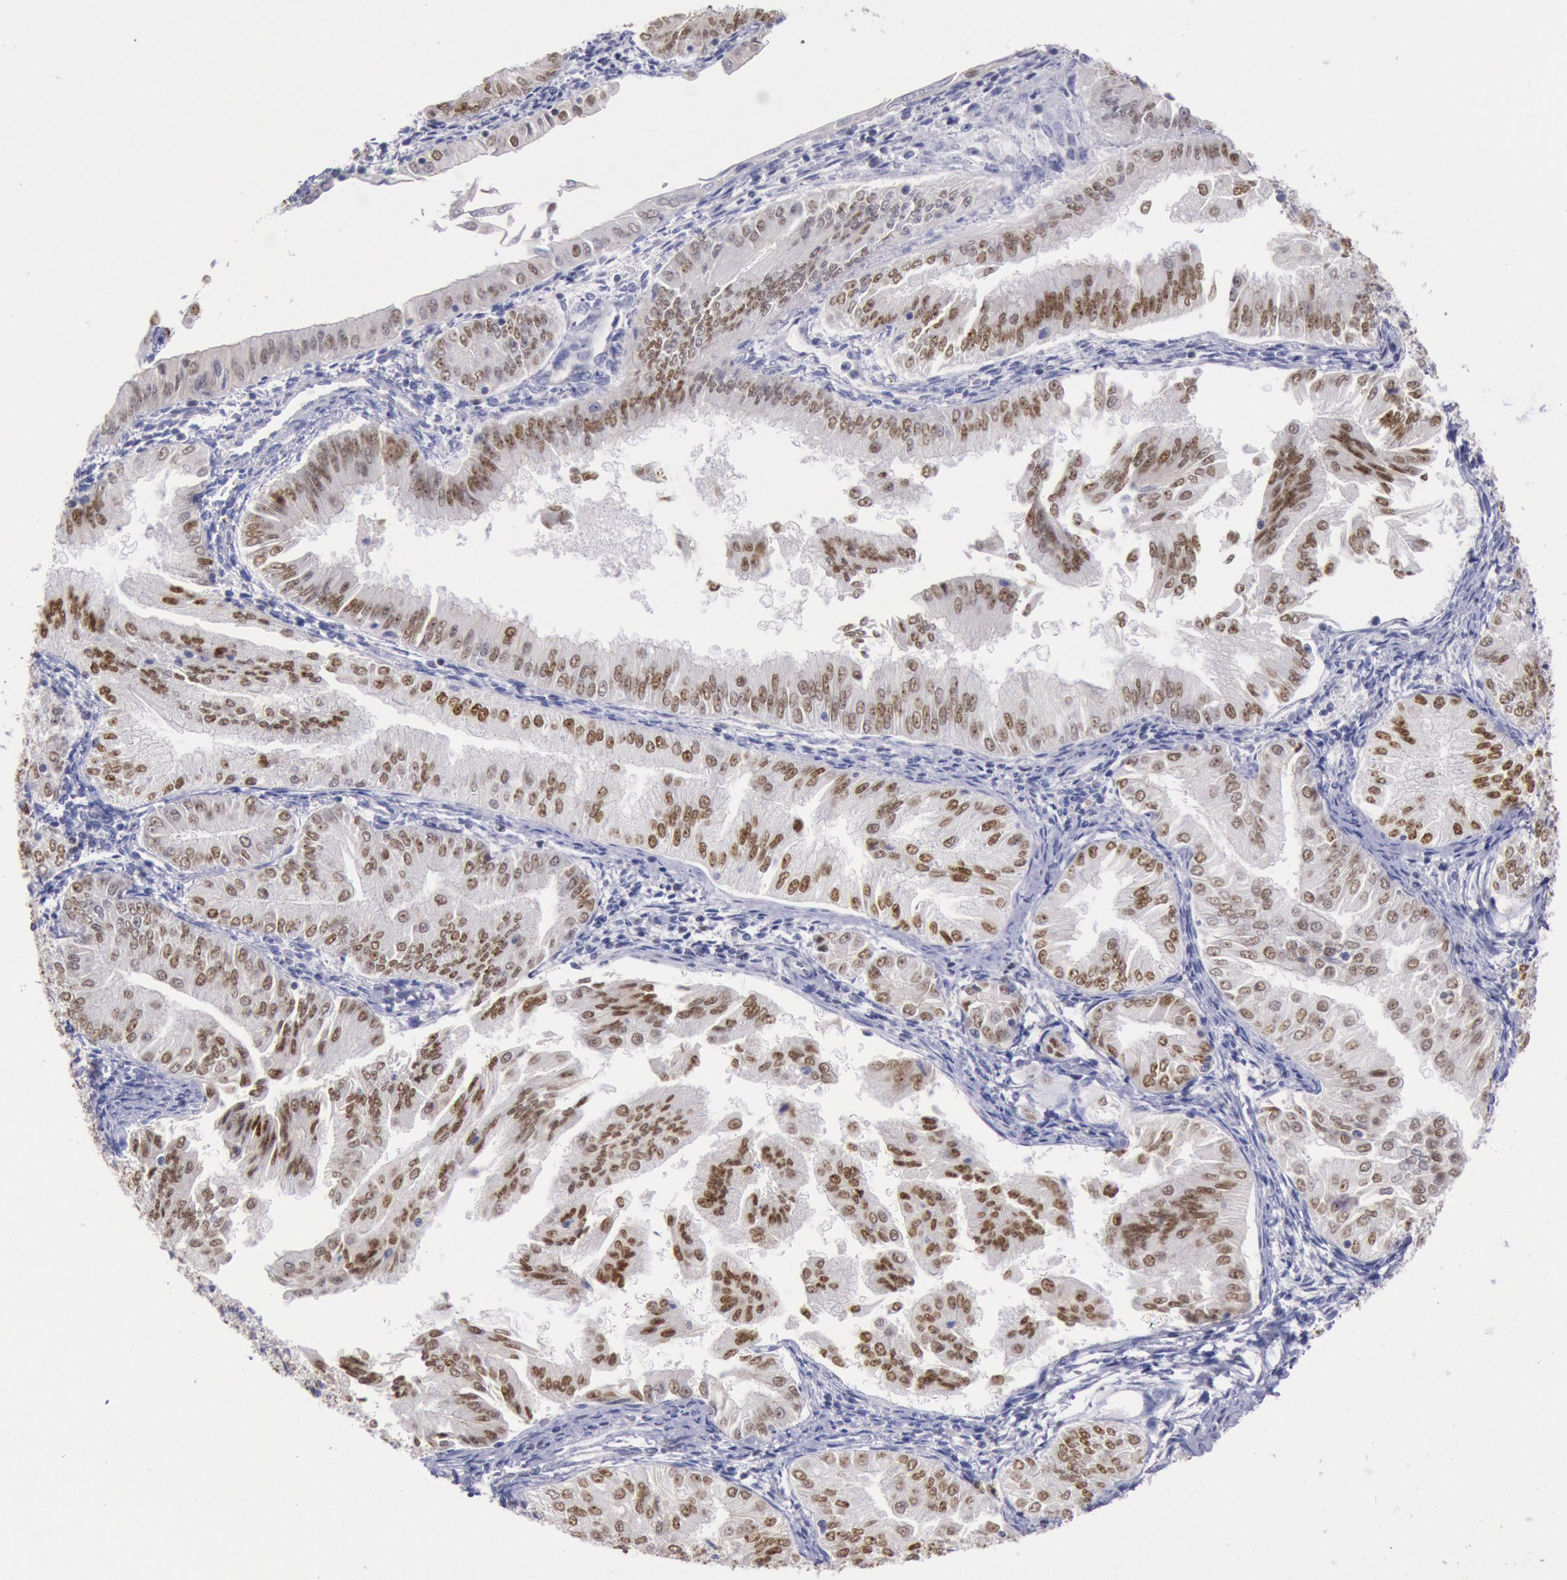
{"staining": {"intensity": "moderate", "quantity": ">75%", "location": "nuclear"}, "tissue": "endometrial cancer", "cell_type": "Tumor cells", "image_type": "cancer", "snomed": [{"axis": "morphology", "description": "Adenocarcinoma, NOS"}, {"axis": "topography", "description": "Endometrium"}], "caption": "This is a micrograph of immunohistochemistry staining of endometrial cancer (adenocarcinoma), which shows moderate staining in the nuclear of tumor cells.", "gene": "RPS6KA5", "patient": {"sex": "female", "age": 53}}